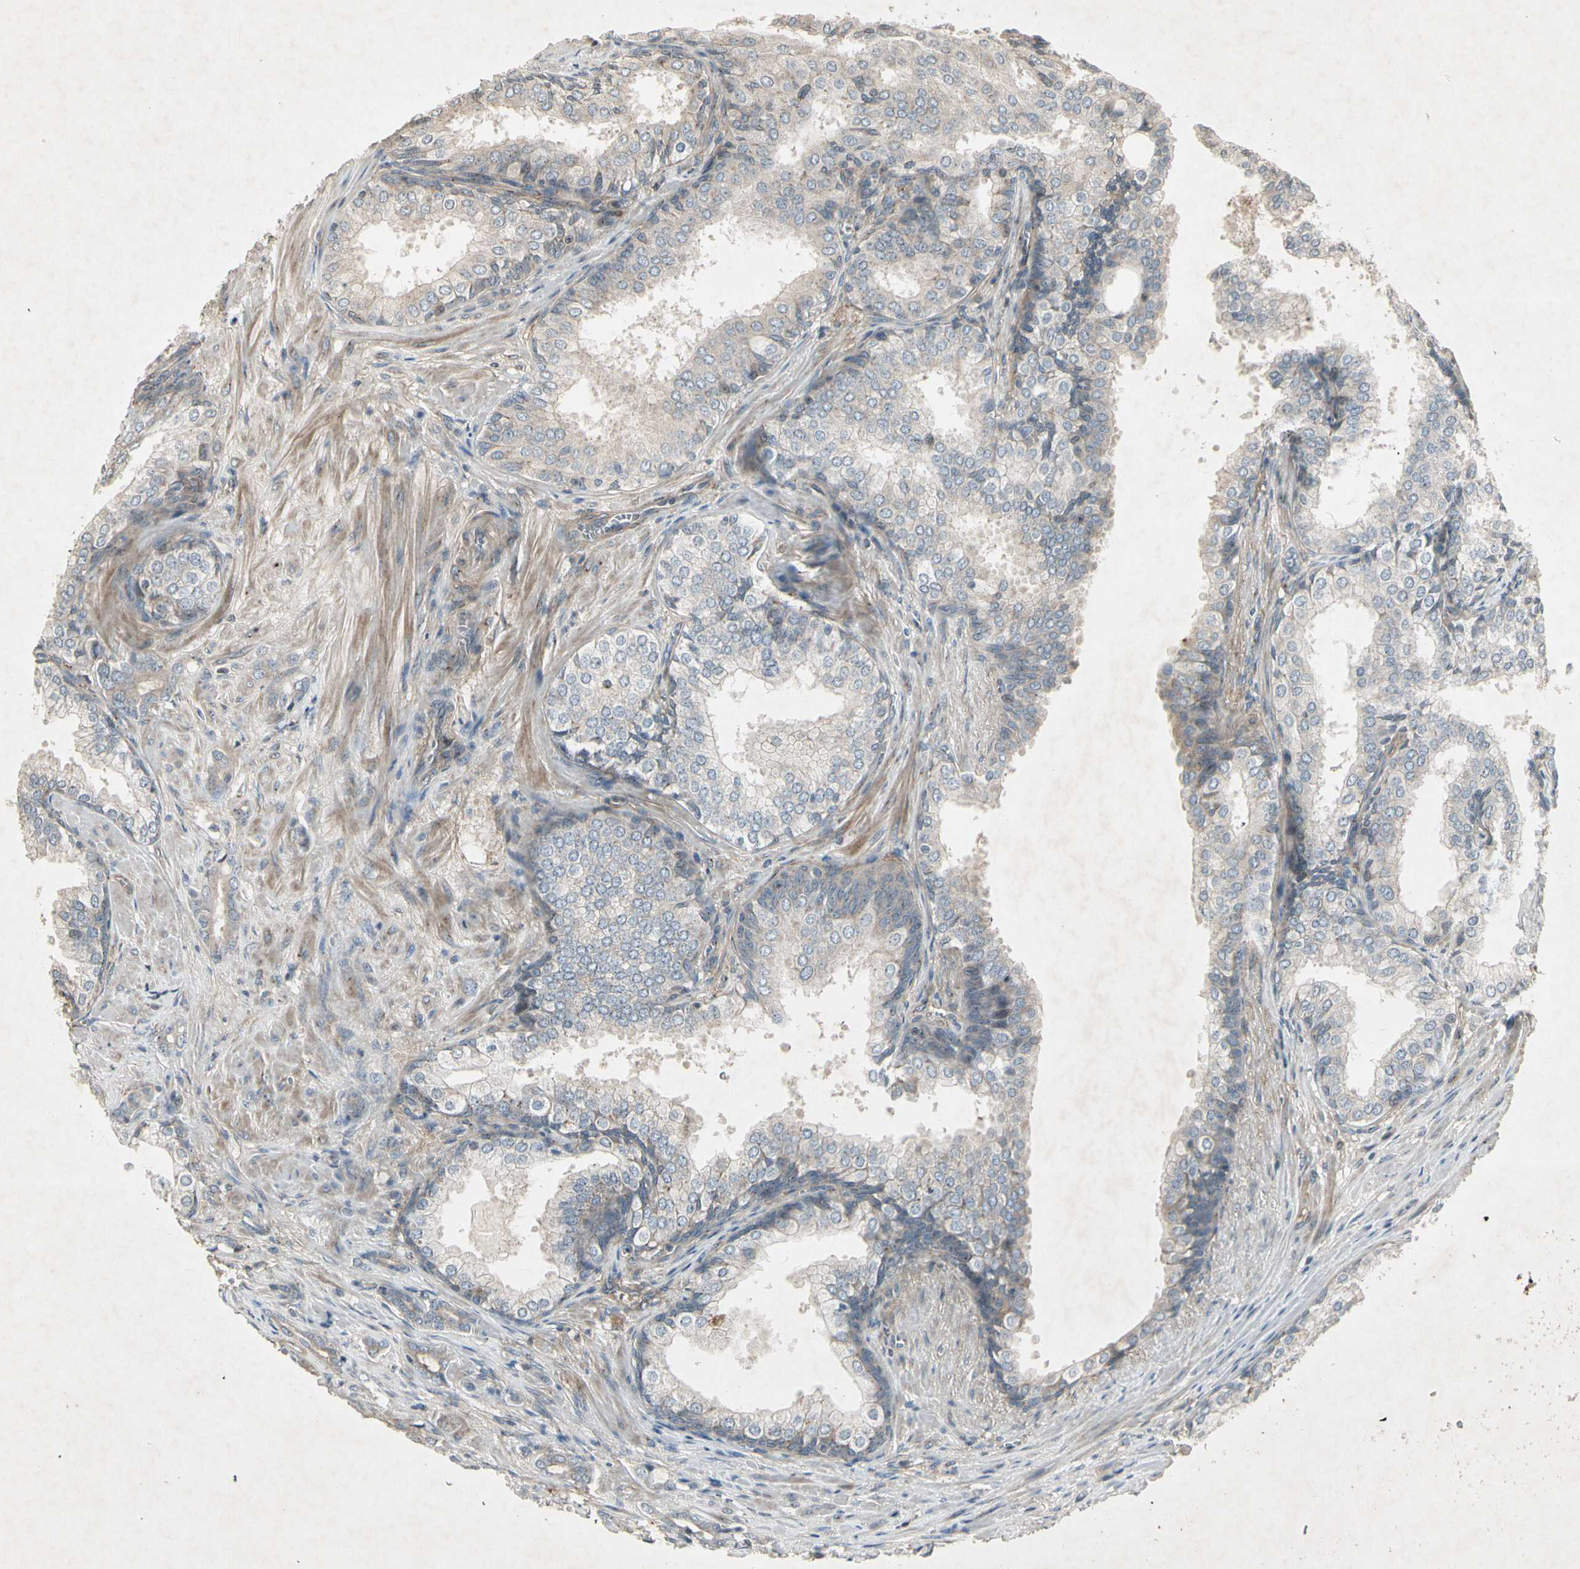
{"staining": {"intensity": "weak", "quantity": ">75%", "location": "cytoplasmic/membranous"}, "tissue": "prostate cancer", "cell_type": "Tumor cells", "image_type": "cancer", "snomed": [{"axis": "morphology", "description": "Adenocarcinoma, High grade"}, {"axis": "topography", "description": "Prostate"}], "caption": "Brown immunohistochemical staining in high-grade adenocarcinoma (prostate) shows weak cytoplasmic/membranous positivity in about >75% of tumor cells. (brown staining indicates protein expression, while blue staining denotes nuclei).", "gene": "TEK", "patient": {"sex": "male", "age": 64}}